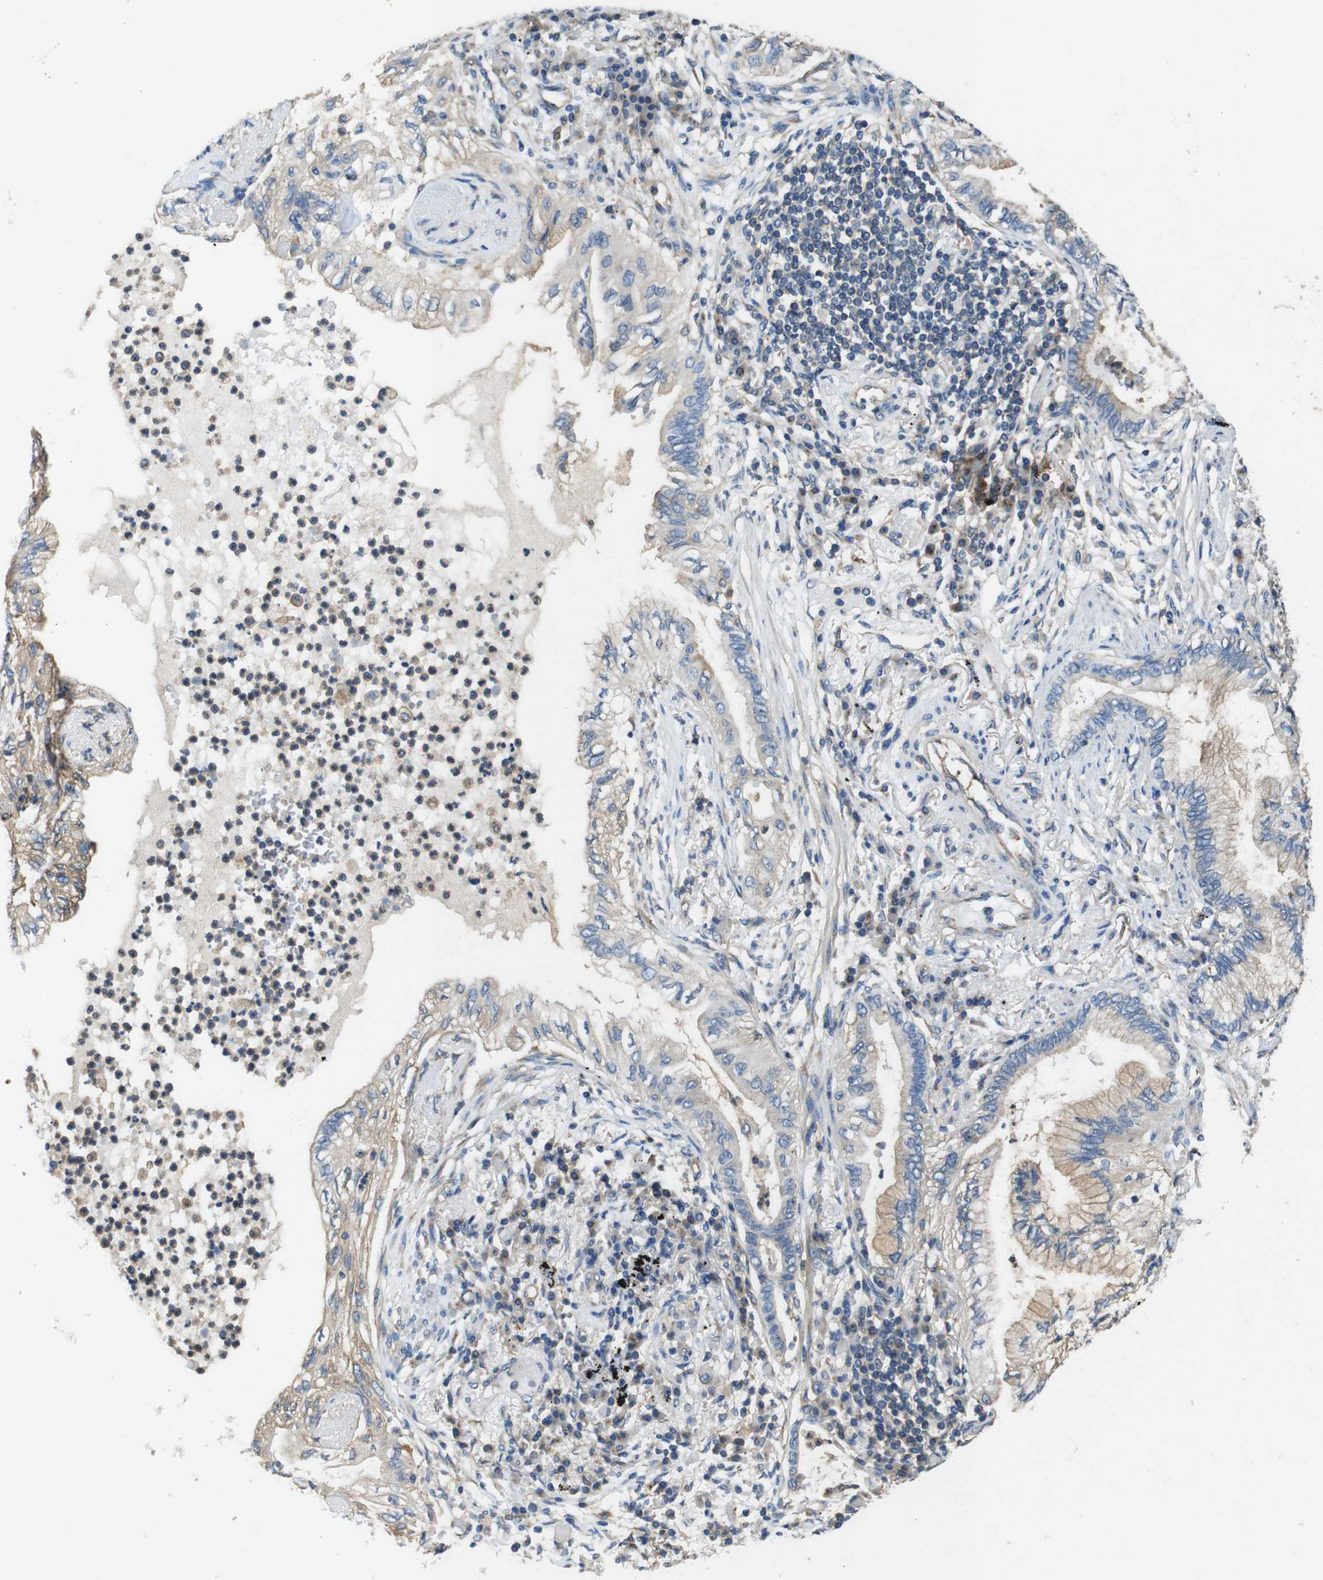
{"staining": {"intensity": "weak", "quantity": "25%-75%", "location": "cytoplasmic/membranous"}, "tissue": "lung cancer", "cell_type": "Tumor cells", "image_type": "cancer", "snomed": [{"axis": "morphology", "description": "Normal tissue, NOS"}, {"axis": "morphology", "description": "Adenocarcinoma, NOS"}, {"axis": "topography", "description": "Bronchus"}, {"axis": "topography", "description": "Lung"}], "caption": "High-power microscopy captured an immunohistochemistry (IHC) image of lung cancer (adenocarcinoma), revealing weak cytoplasmic/membranous staining in approximately 25%-75% of tumor cells.", "gene": "DCTN1", "patient": {"sex": "female", "age": 70}}